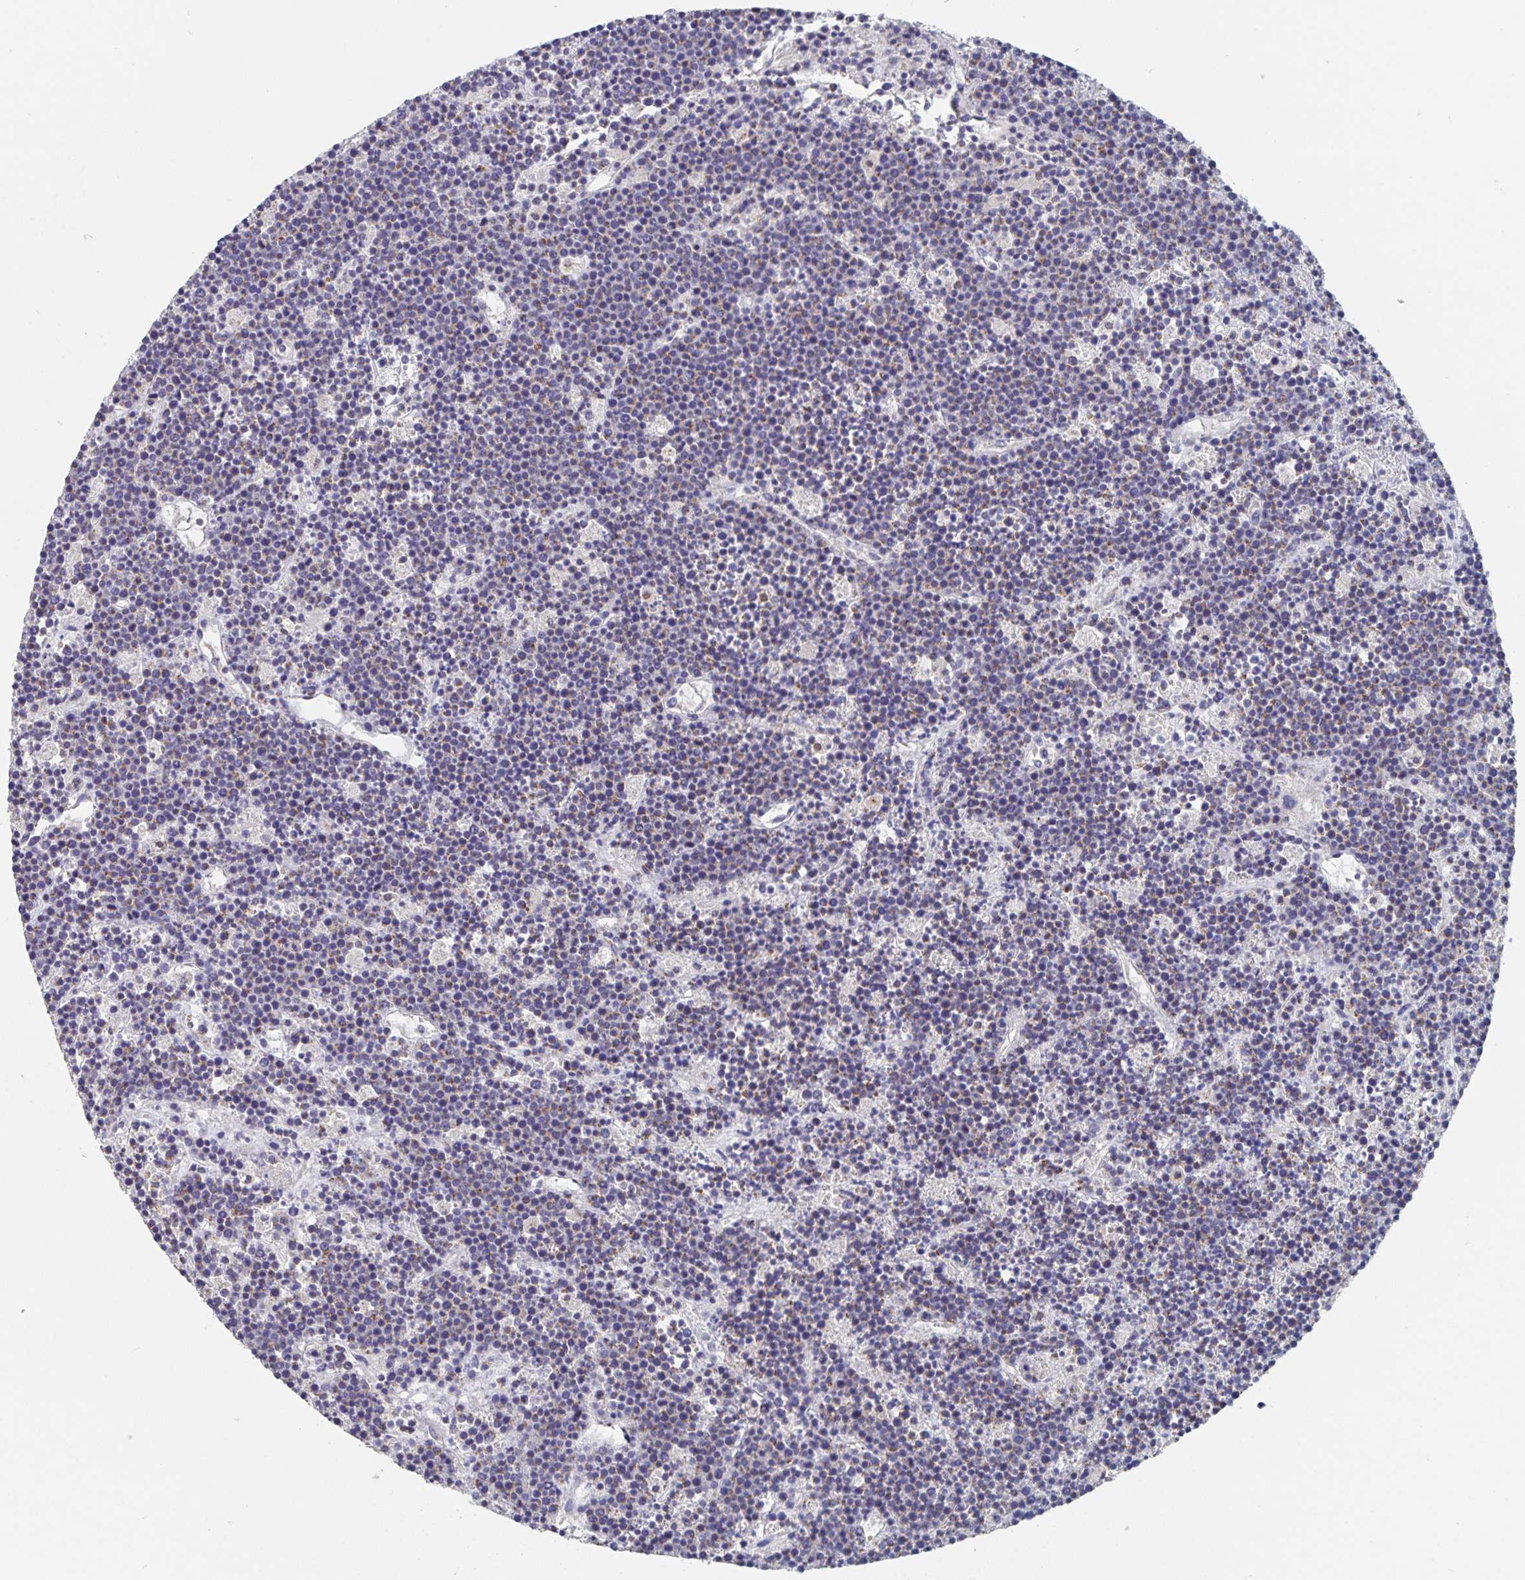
{"staining": {"intensity": "negative", "quantity": "none", "location": "none"}, "tissue": "lymphoma", "cell_type": "Tumor cells", "image_type": "cancer", "snomed": [{"axis": "morphology", "description": "Malignant lymphoma, non-Hodgkin's type, High grade"}, {"axis": "topography", "description": "Ovary"}], "caption": "IHC micrograph of neoplastic tissue: malignant lymphoma, non-Hodgkin's type (high-grade) stained with DAB shows no significant protein positivity in tumor cells.", "gene": "CDC42BPG", "patient": {"sex": "female", "age": 56}}